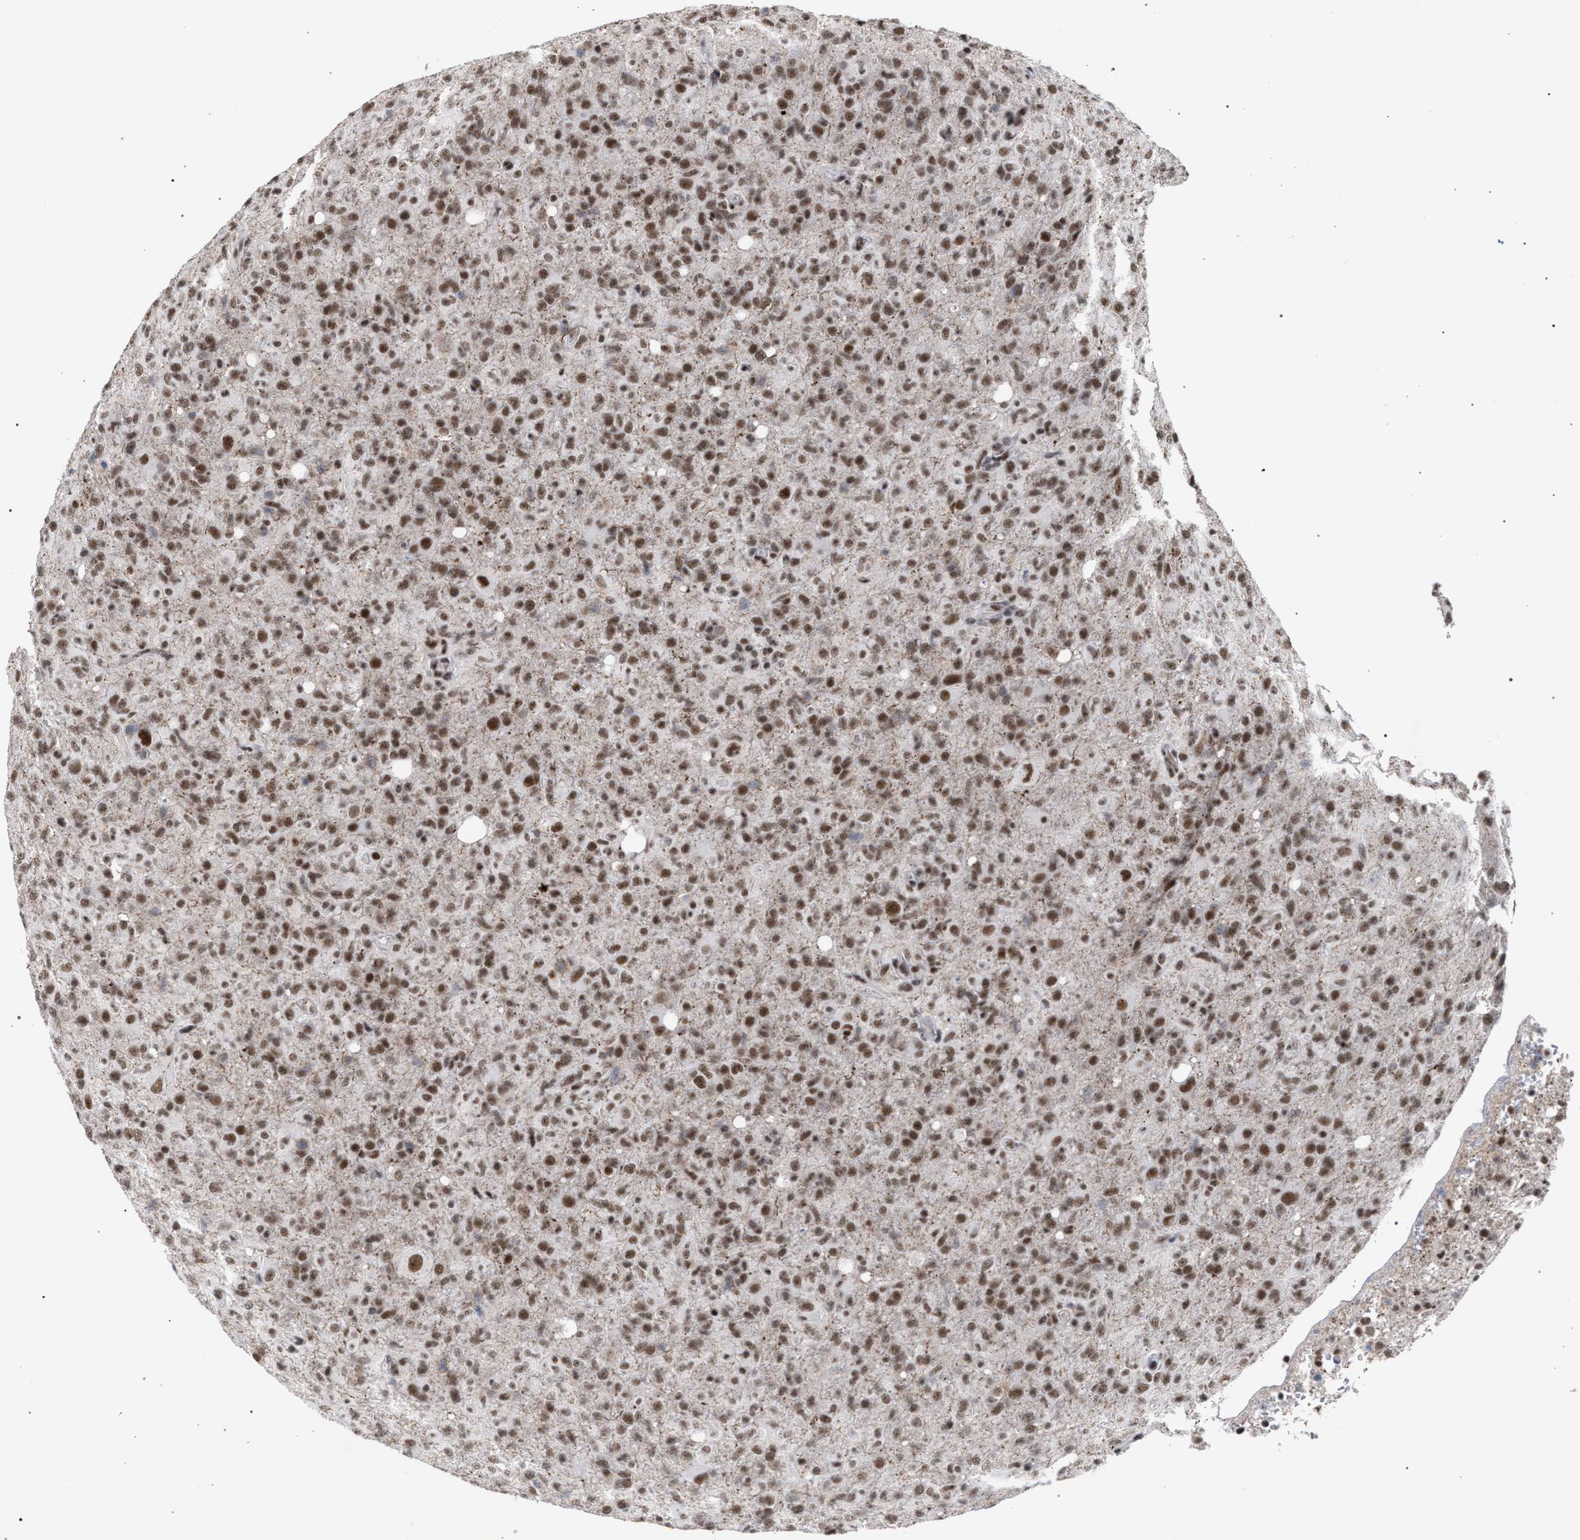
{"staining": {"intensity": "moderate", "quantity": ">75%", "location": "nuclear"}, "tissue": "glioma", "cell_type": "Tumor cells", "image_type": "cancer", "snomed": [{"axis": "morphology", "description": "Glioma, malignant, High grade"}, {"axis": "topography", "description": "Brain"}], "caption": "Human glioma stained with a brown dye shows moderate nuclear positive expression in approximately >75% of tumor cells.", "gene": "SCAF4", "patient": {"sex": "female", "age": 57}}